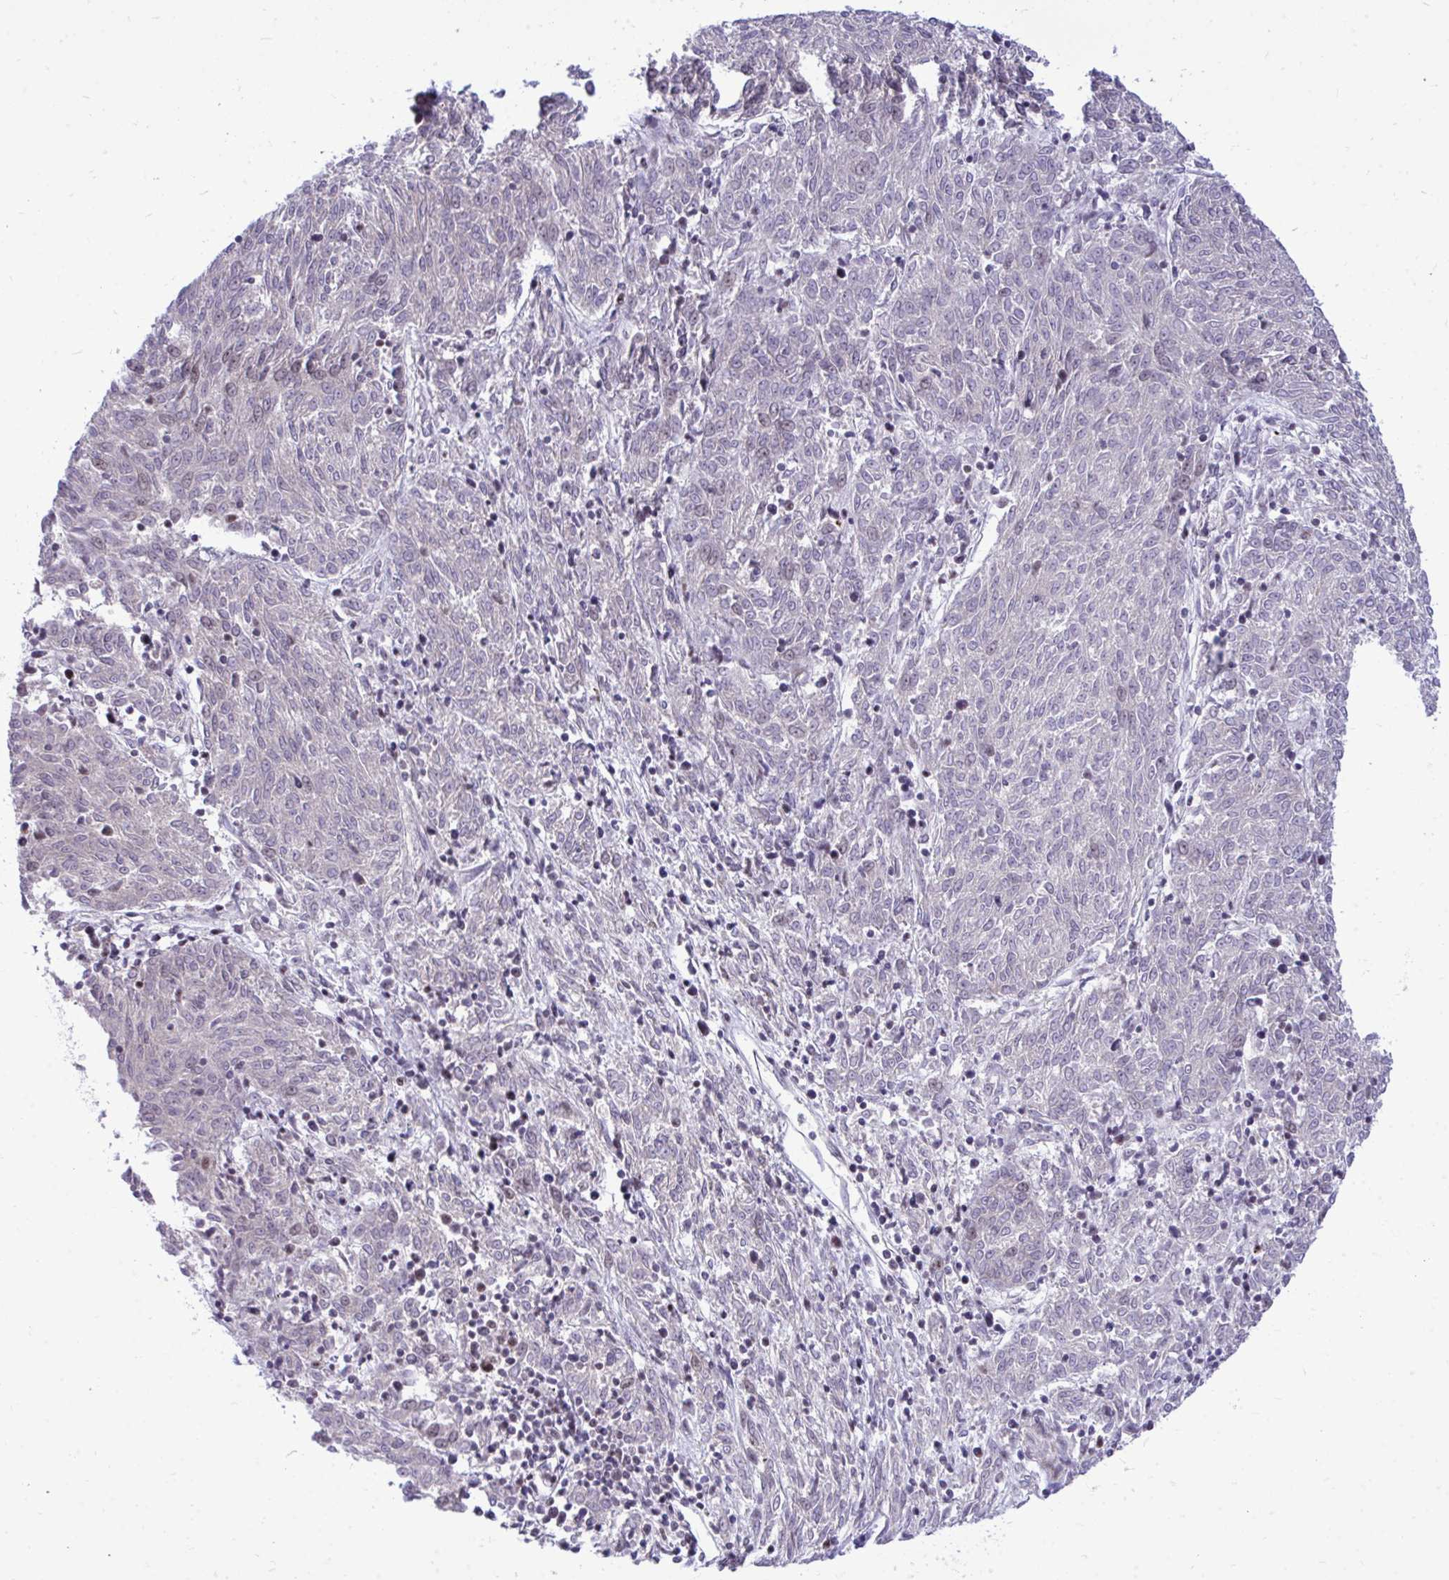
{"staining": {"intensity": "moderate", "quantity": "<25%", "location": "nuclear"}, "tissue": "melanoma", "cell_type": "Tumor cells", "image_type": "cancer", "snomed": [{"axis": "morphology", "description": "Malignant melanoma, NOS"}, {"axis": "topography", "description": "Skin"}], "caption": "Malignant melanoma tissue displays moderate nuclear positivity in approximately <25% of tumor cells", "gene": "C14orf39", "patient": {"sex": "female", "age": 72}}